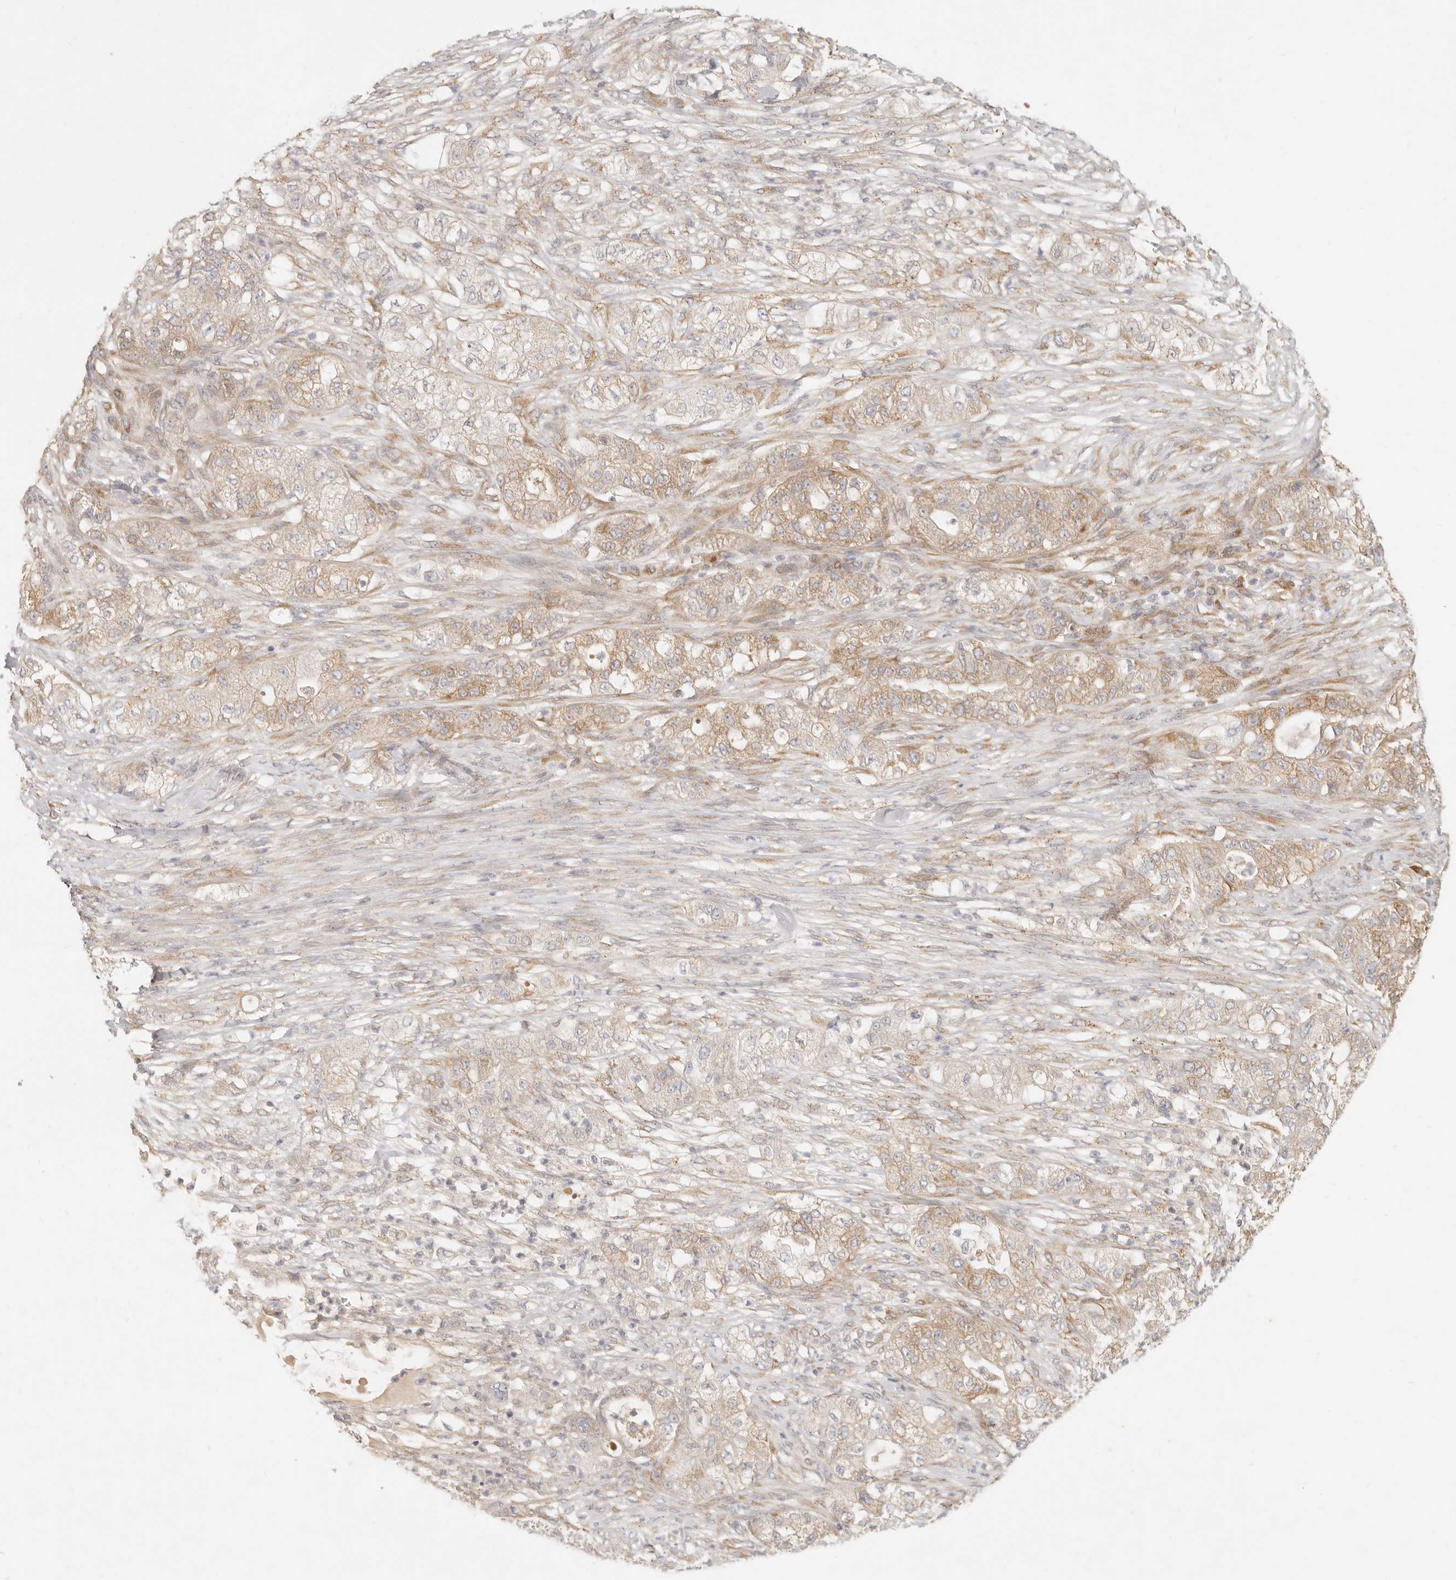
{"staining": {"intensity": "moderate", "quantity": ">75%", "location": "cytoplasmic/membranous"}, "tissue": "pancreatic cancer", "cell_type": "Tumor cells", "image_type": "cancer", "snomed": [{"axis": "morphology", "description": "Adenocarcinoma, NOS"}, {"axis": "topography", "description": "Pancreas"}], "caption": "IHC image of human pancreatic cancer stained for a protein (brown), which shows medium levels of moderate cytoplasmic/membranous staining in about >75% of tumor cells.", "gene": "PABPC4", "patient": {"sex": "female", "age": 78}}